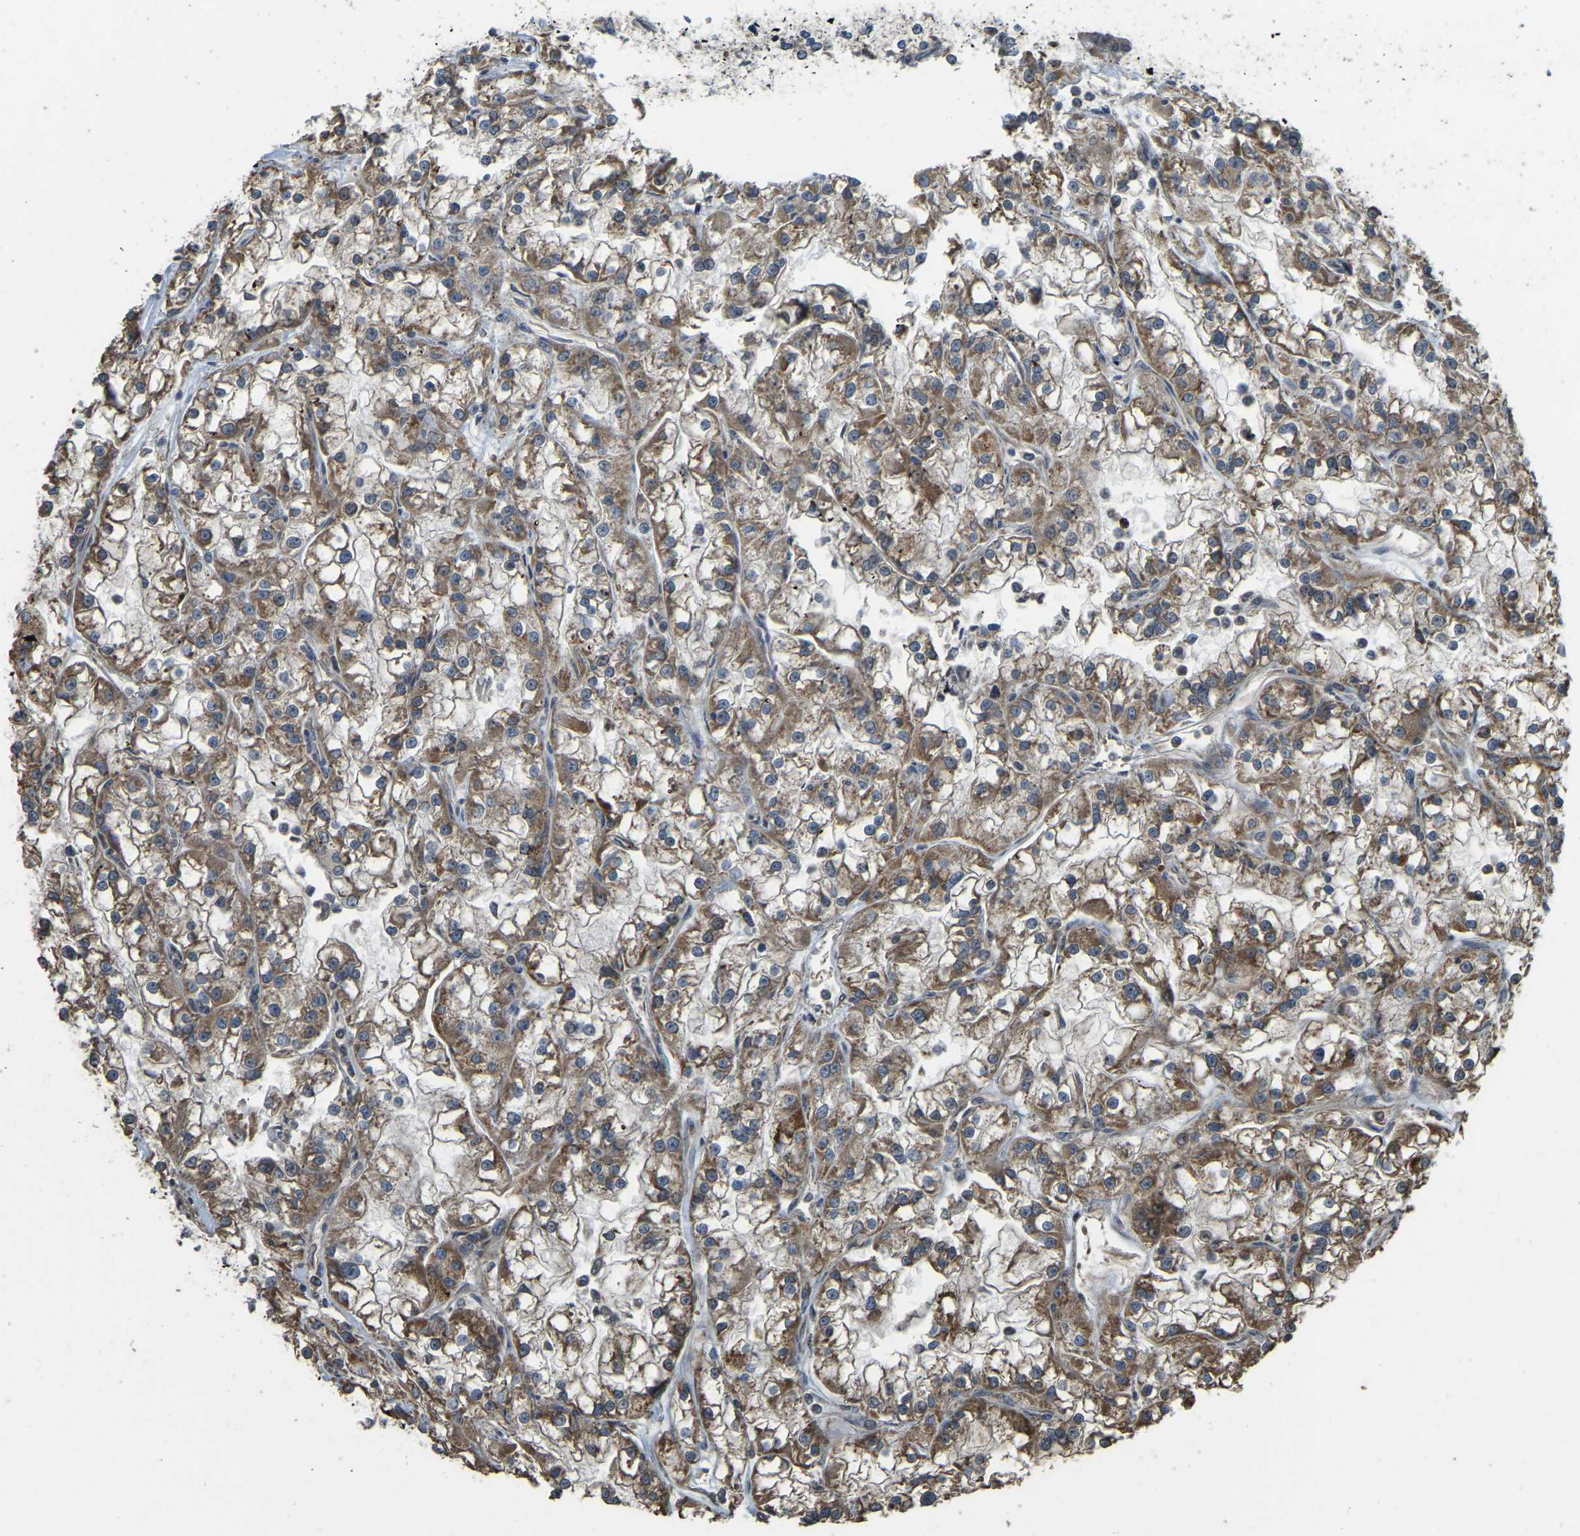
{"staining": {"intensity": "moderate", "quantity": ">75%", "location": "cytoplasmic/membranous"}, "tissue": "renal cancer", "cell_type": "Tumor cells", "image_type": "cancer", "snomed": [{"axis": "morphology", "description": "Adenocarcinoma, NOS"}, {"axis": "topography", "description": "Kidney"}], "caption": "Immunohistochemistry (IHC) (DAB) staining of renal cancer (adenocarcinoma) reveals moderate cytoplasmic/membranous protein positivity in about >75% of tumor cells.", "gene": "GNG2", "patient": {"sex": "female", "age": 52}}